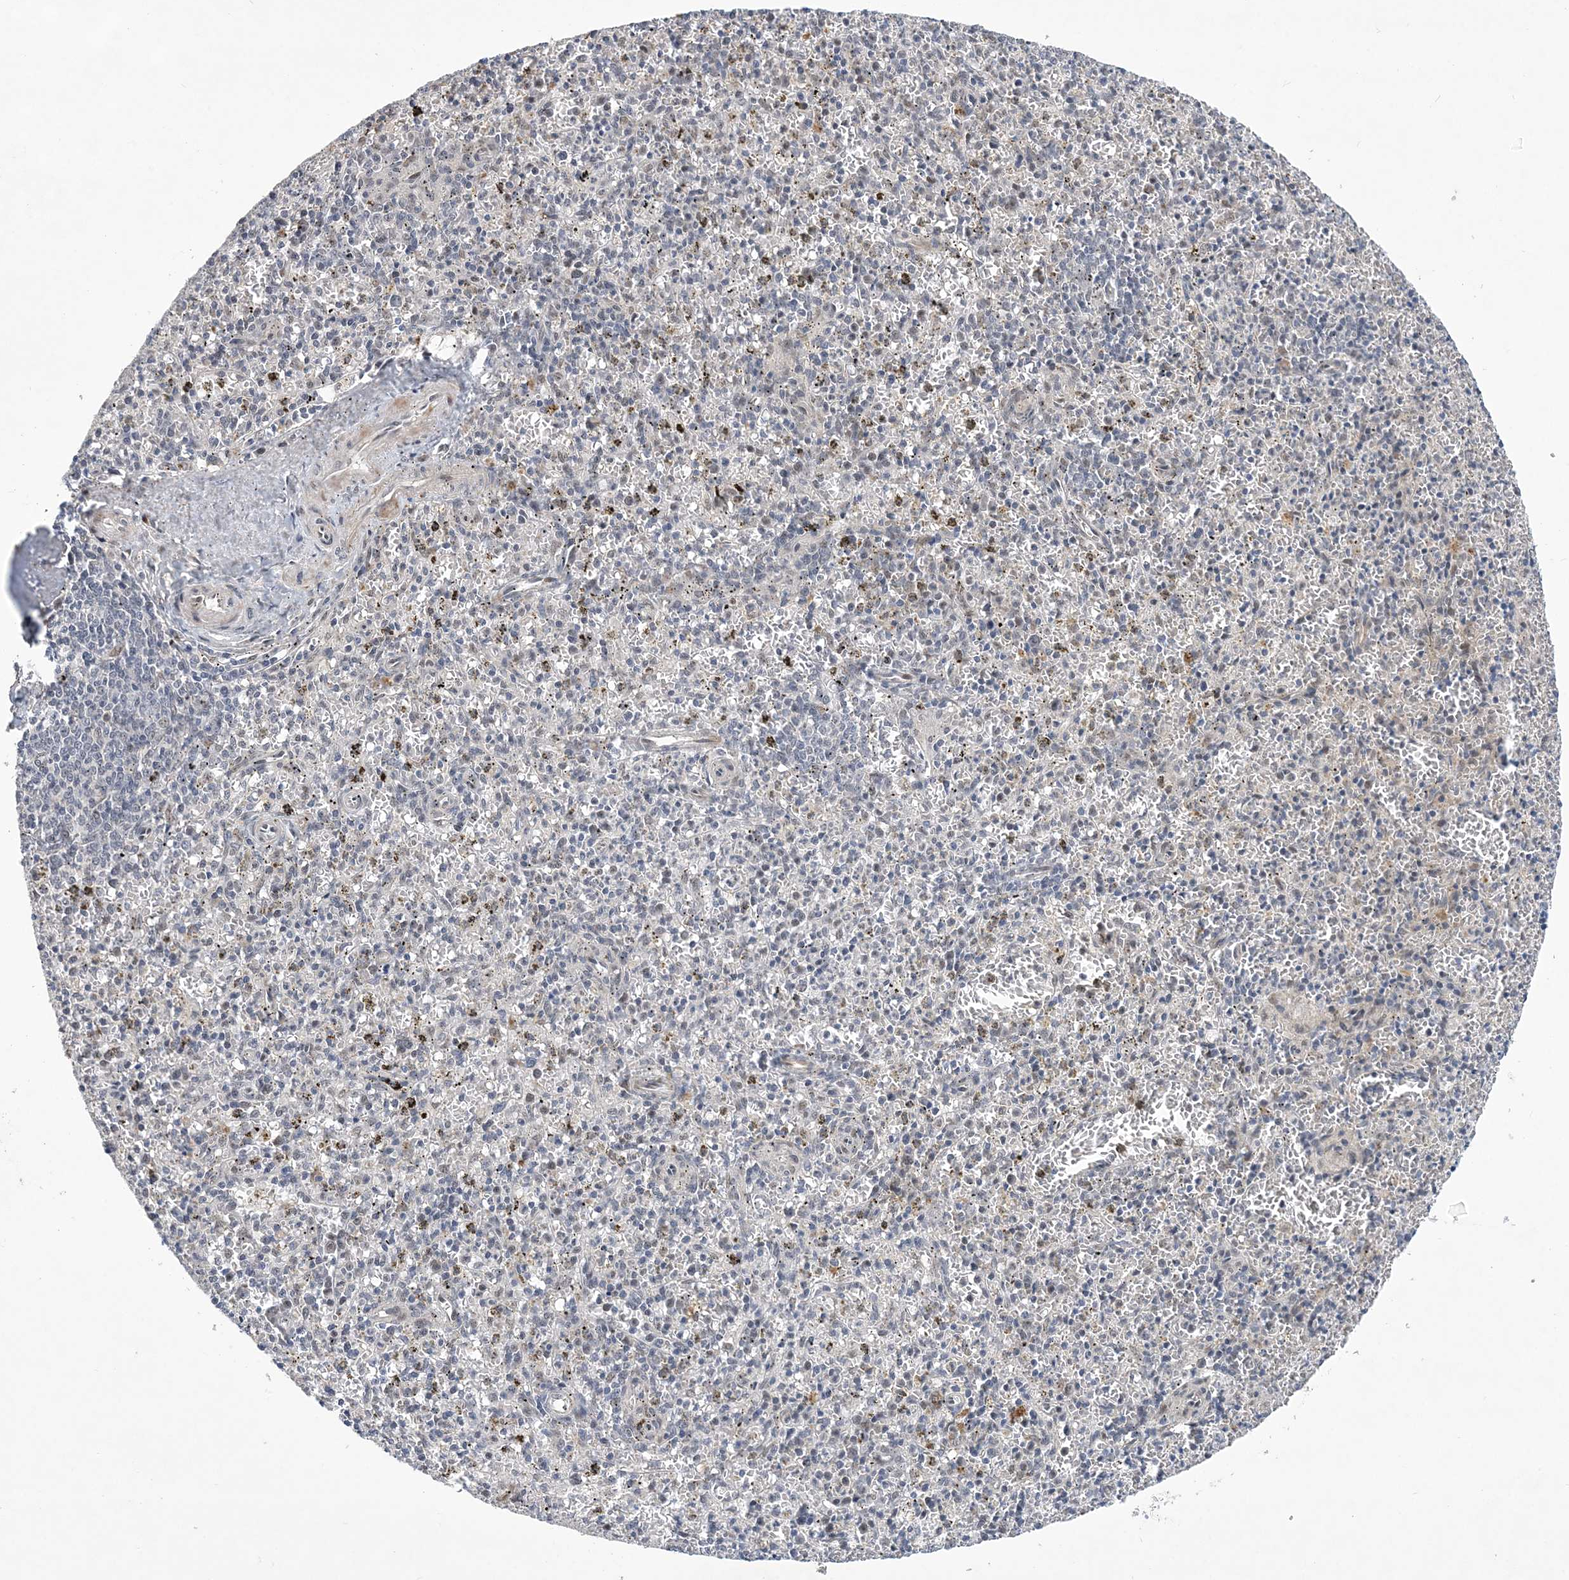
{"staining": {"intensity": "negative", "quantity": "none", "location": "none"}, "tissue": "spleen", "cell_type": "Cells in red pulp", "image_type": "normal", "snomed": [{"axis": "morphology", "description": "Normal tissue, NOS"}, {"axis": "topography", "description": "Spleen"}], "caption": "IHC histopathology image of normal spleen: spleen stained with DAB (3,3'-diaminobenzidine) reveals no significant protein staining in cells in red pulp. (DAB (3,3'-diaminobenzidine) IHC visualized using brightfield microscopy, high magnification).", "gene": "FAM217A", "patient": {"sex": "male", "age": 72}}